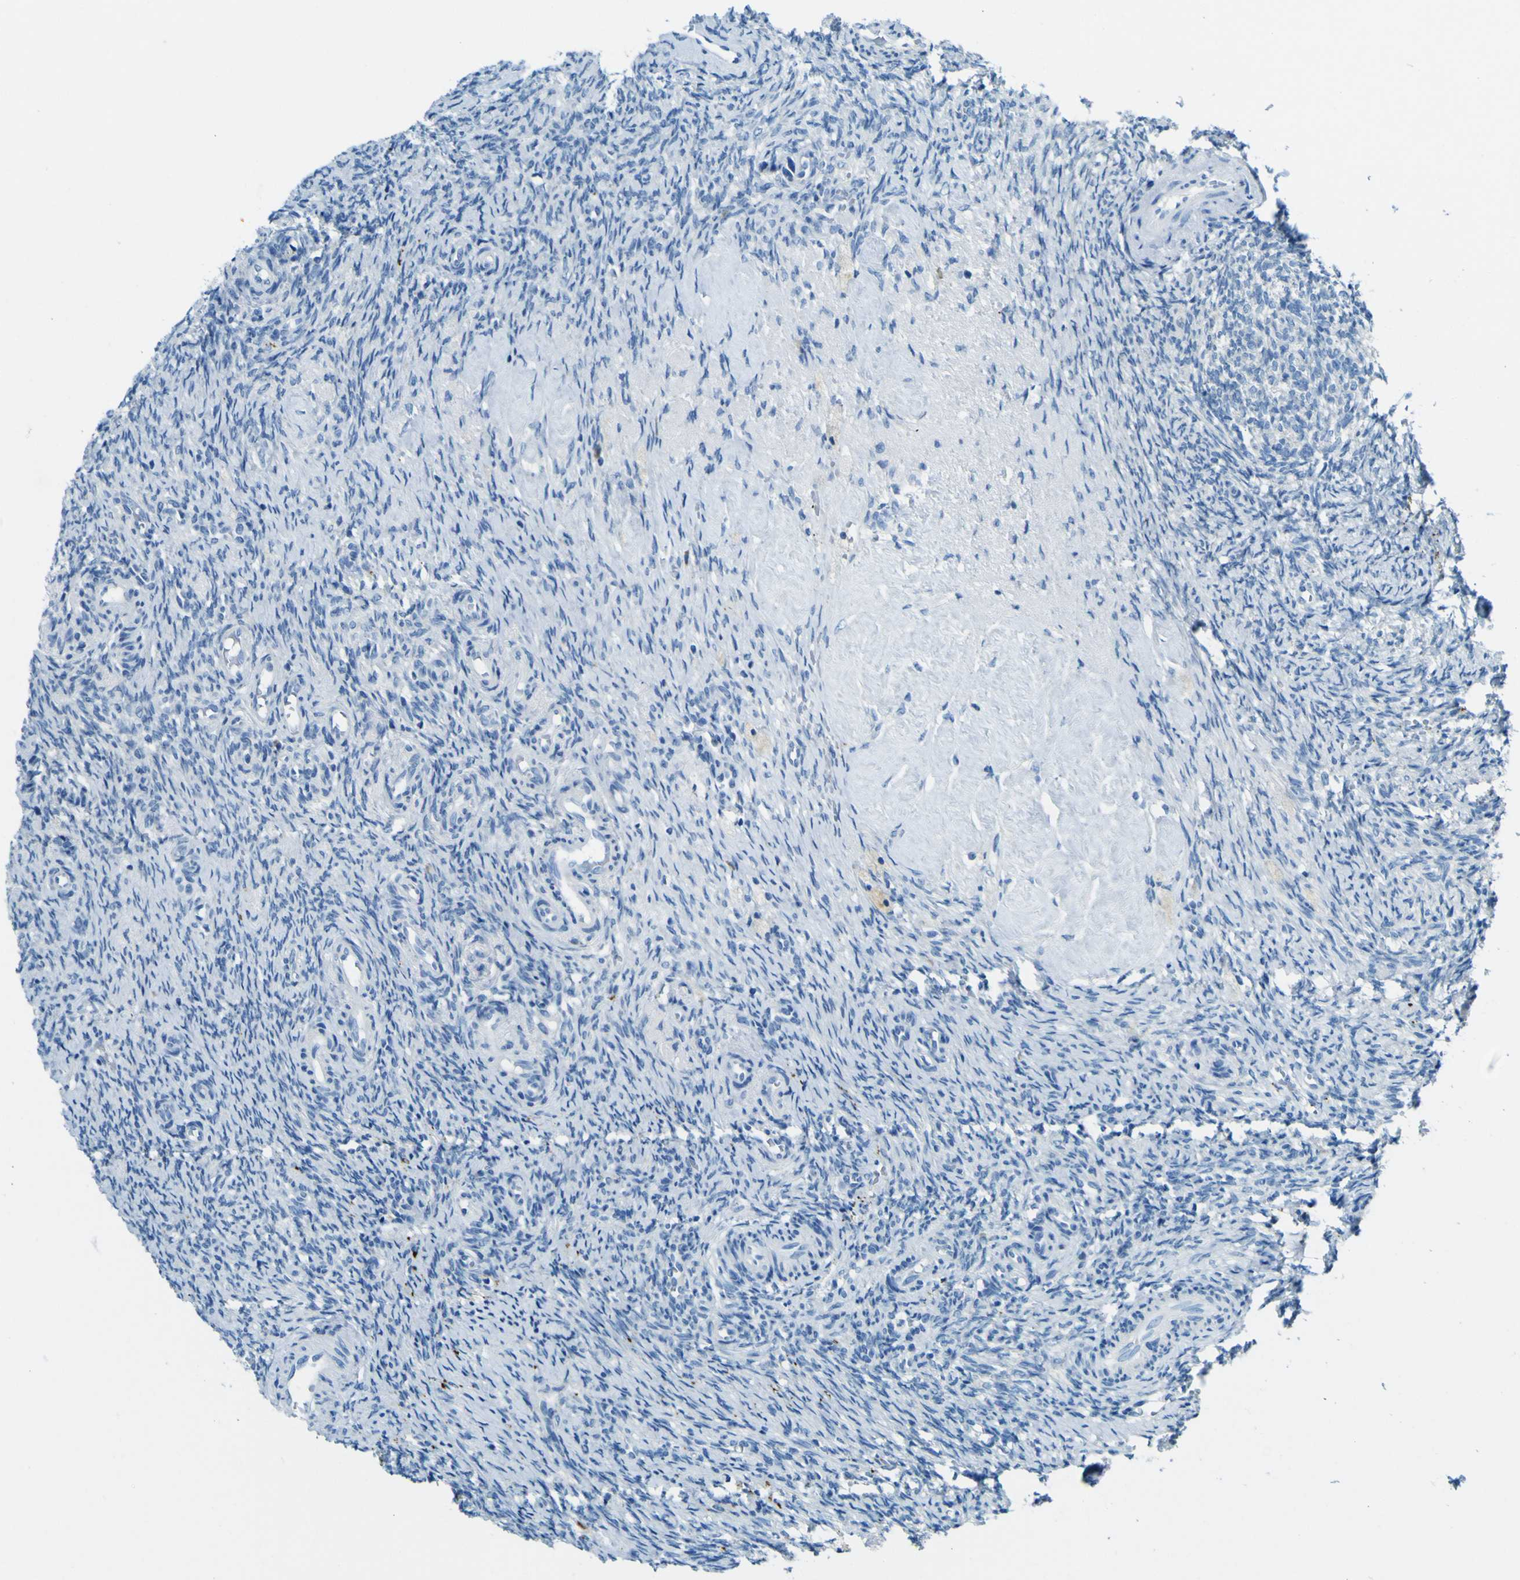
{"staining": {"intensity": "negative", "quantity": "none", "location": "none"}, "tissue": "ovary", "cell_type": "Ovarian stroma cells", "image_type": "normal", "snomed": [{"axis": "morphology", "description": "Normal tissue, NOS"}, {"axis": "topography", "description": "Ovary"}], "caption": "This is a histopathology image of immunohistochemistry (IHC) staining of normal ovary, which shows no staining in ovarian stroma cells.", "gene": "SORCS1", "patient": {"sex": "female", "age": 41}}